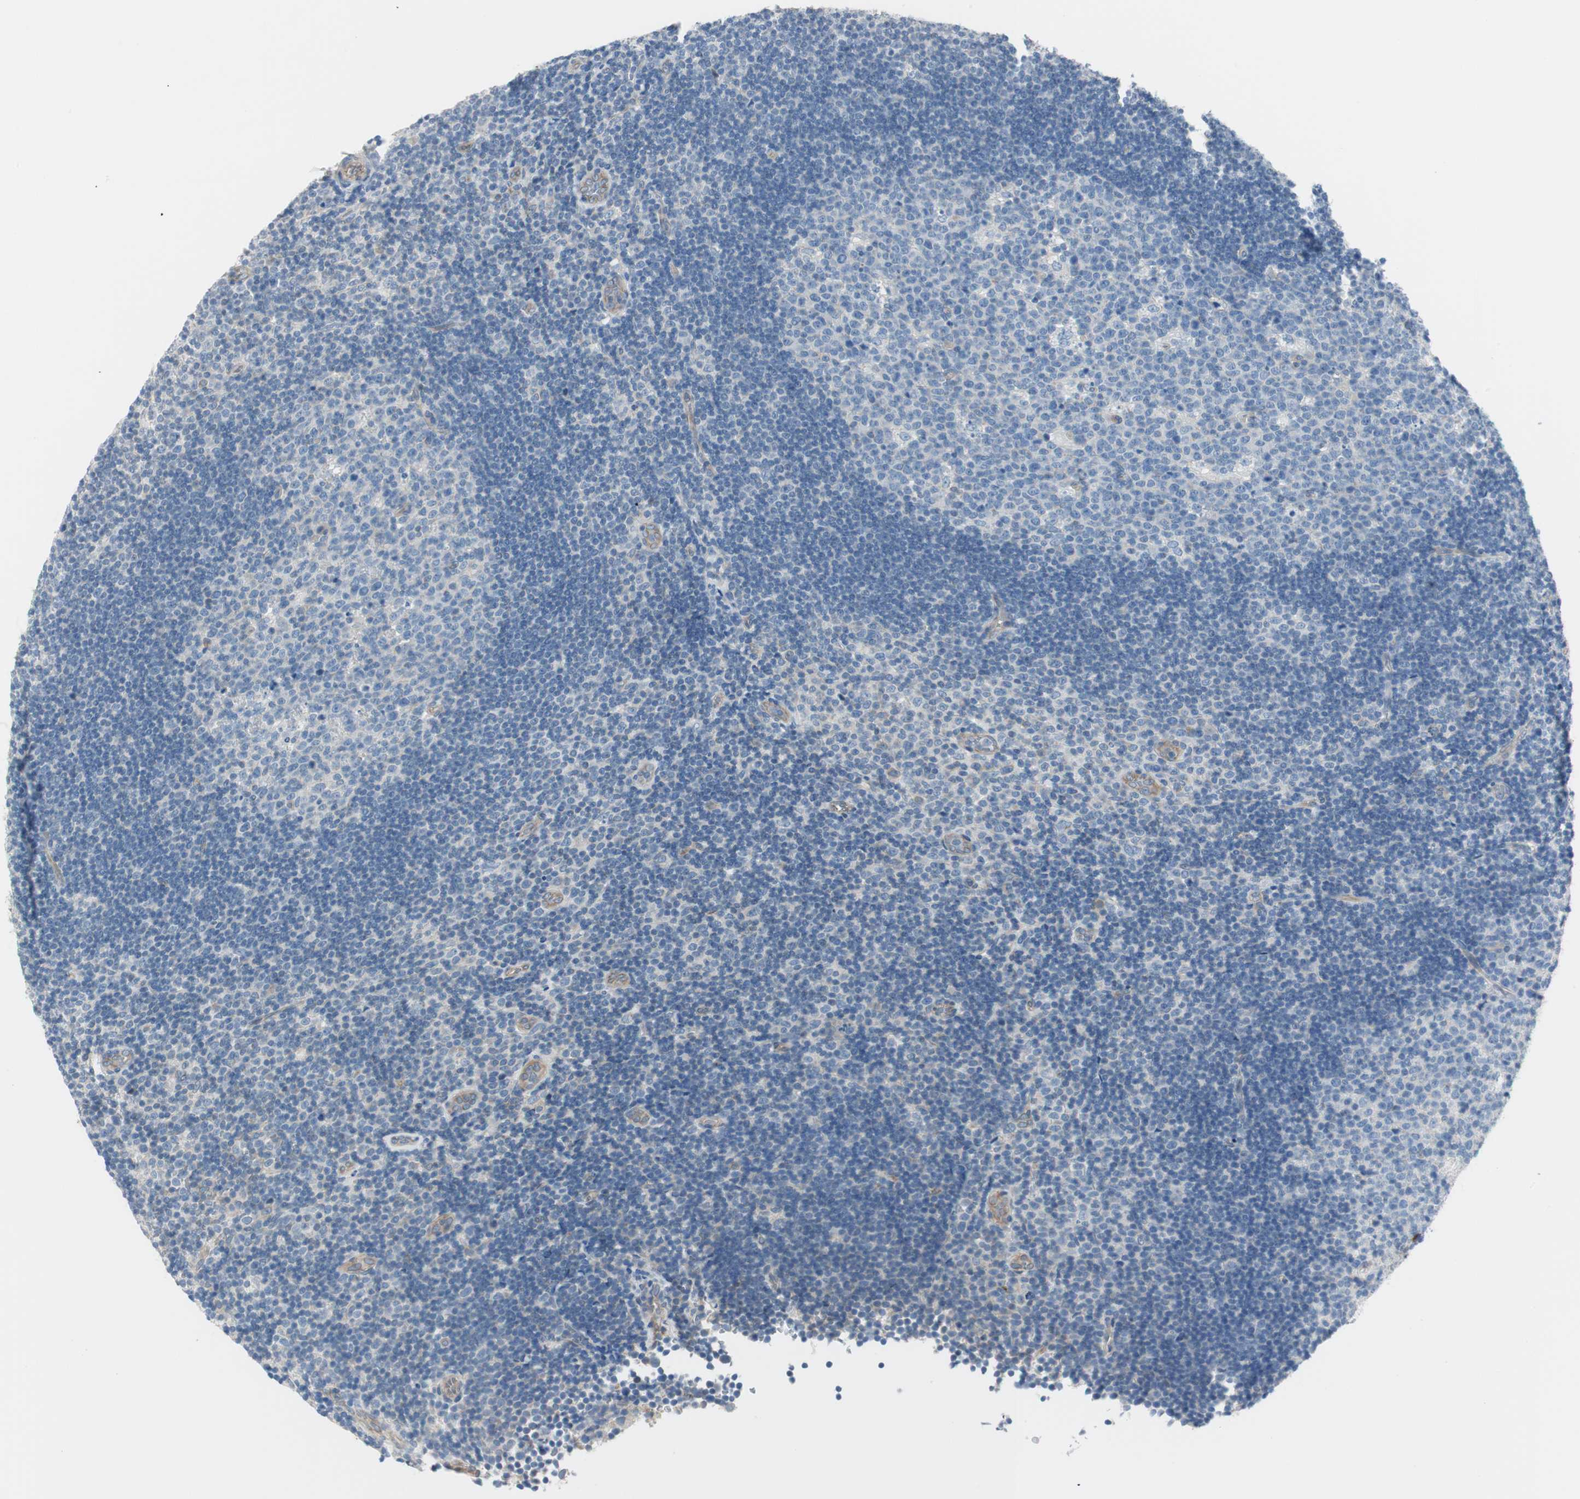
{"staining": {"intensity": "negative", "quantity": "none", "location": "none"}, "tissue": "lymph node", "cell_type": "Germinal center cells", "image_type": "normal", "snomed": [{"axis": "morphology", "description": "Normal tissue, NOS"}, {"axis": "topography", "description": "Lymph node"}, {"axis": "topography", "description": "Salivary gland"}], "caption": "IHC photomicrograph of benign human lymph node stained for a protein (brown), which displays no positivity in germinal center cells.", "gene": "CDK3", "patient": {"sex": "male", "age": 8}}